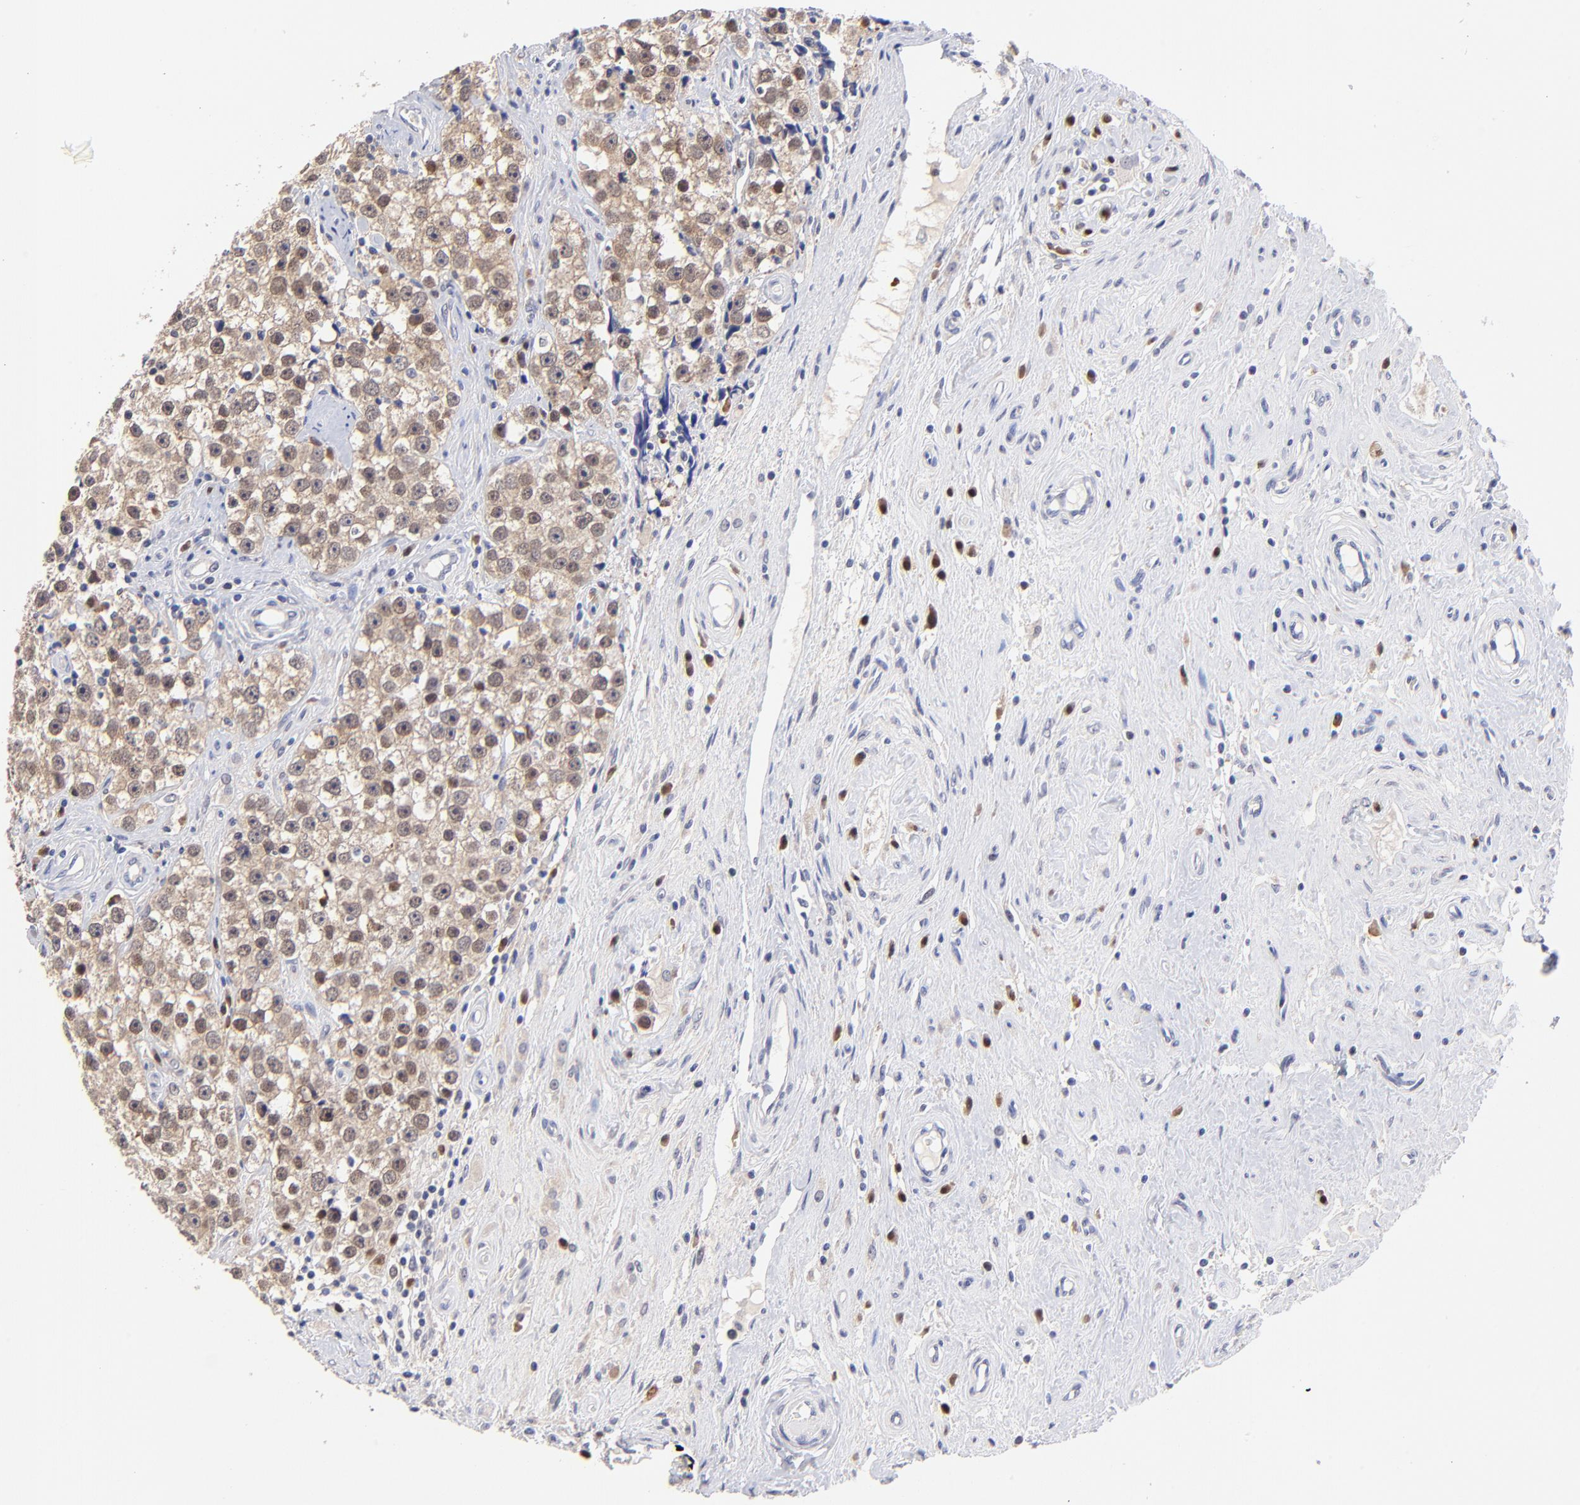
{"staining": {"intensity": "moderate", "quantity": ">75%", "location": "cytoplasmic/membranous"}, "tissue": "testis cancer", "cell_type": "Tumor cells", "image_type": "cancer", "snomed": [{"axis": "morphology", "description": "Seminoma, NOS"}, {"axis": "topography", "description": "Testis"}], "caption": "High-magnification brightfield microscopy of testis cancer stained with DAB (brown) and counterstained with hematoxylin (blue). tumor cells exhibit moderate cytoplasmic/membranous staining is identified in approximately>75% of cells. The staining was performed using DAB (3,3'-diaminobenzidine) to visualize the protein expression in brown, while the nuclei were stained in blue with hematoxylin (Magnification: 20x).", "gene": "ZNF155", "patient": {"sex": "male", "age": 32}}